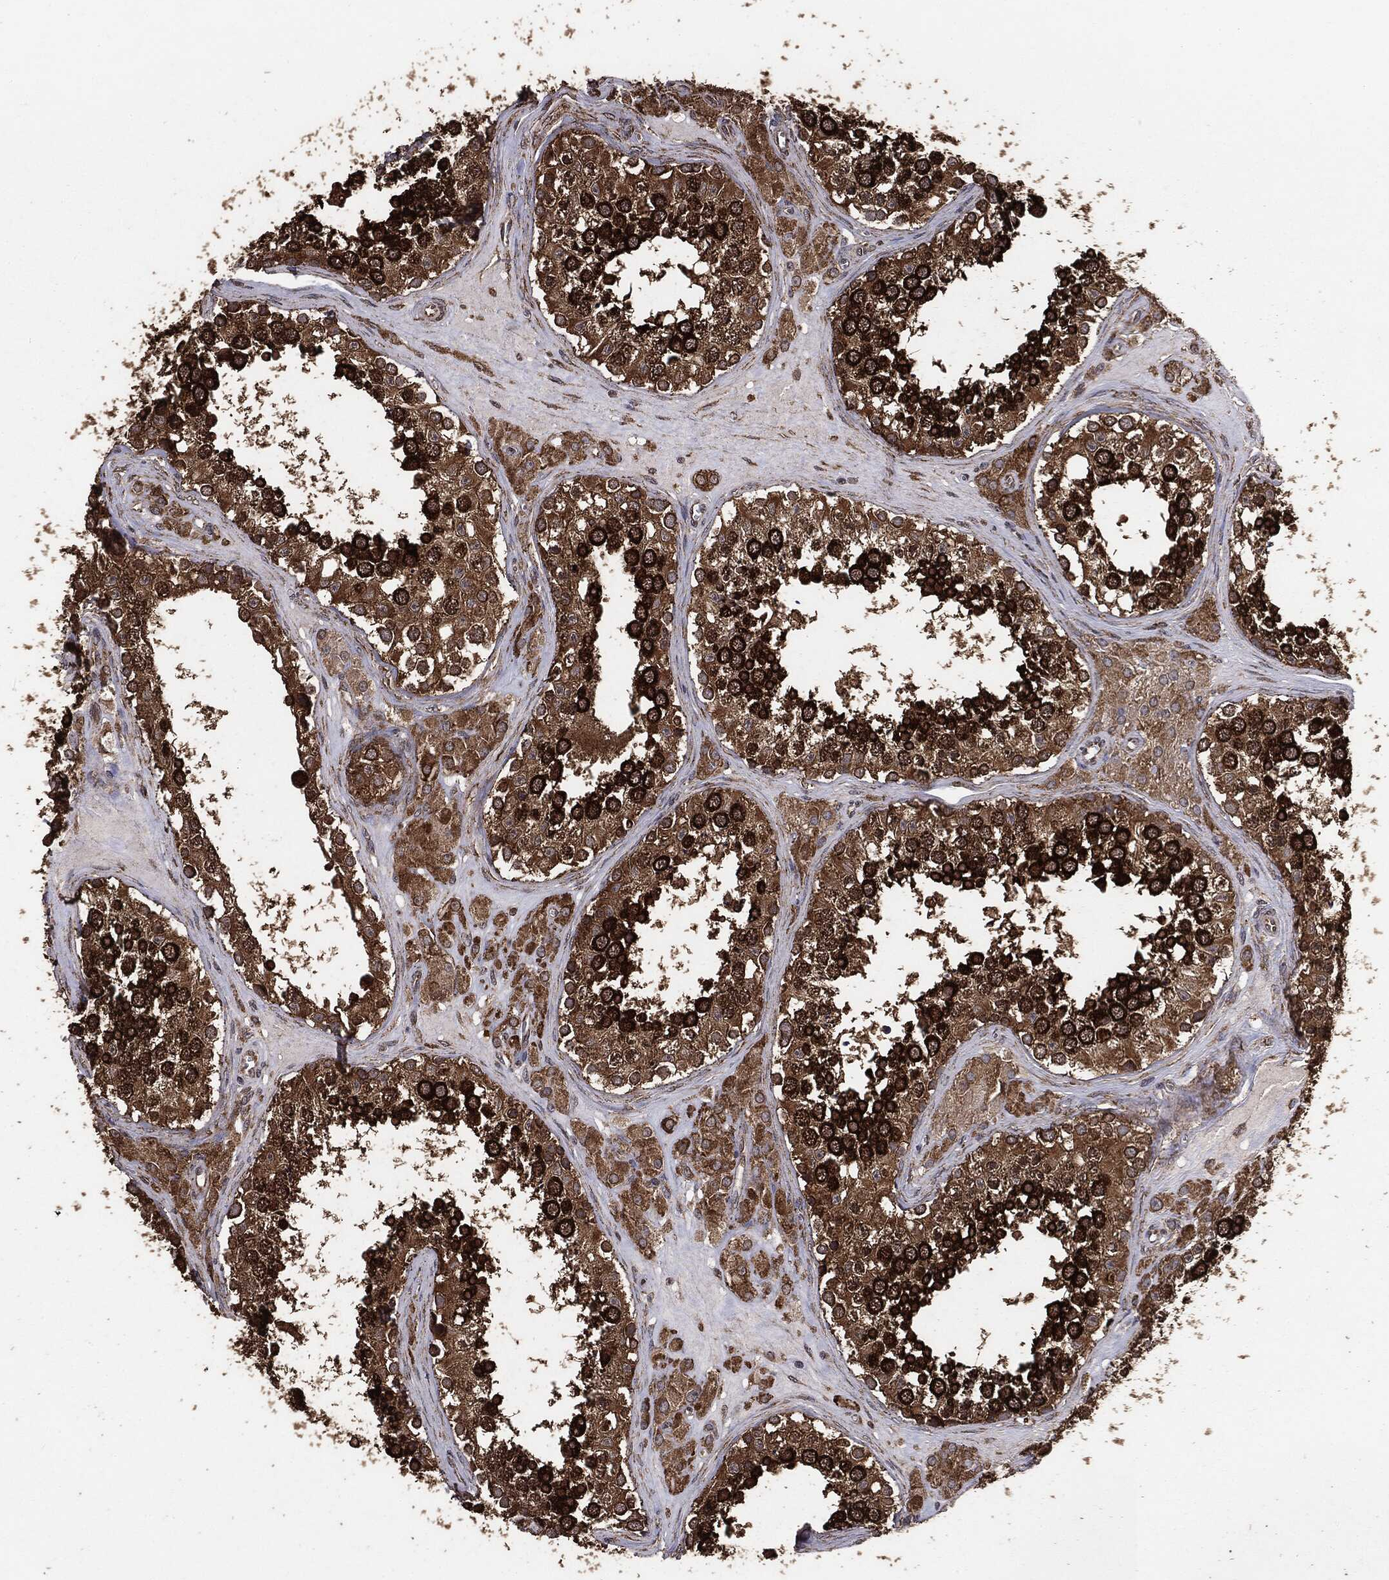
{"staining": {"intensity": "strong", "quantity": ">75%", "location": "cytoplasmic/membranous"}, "tissue": "testis", "cell_type": "Cells in seminiferous ducts", "image_type": "normal", "snomed": [{"axis": "morphology", "description": "Normal tissue, NOS"}, {"axis": "topography", "description": "Testis"}], "caption": "The histopathology image demonstrates a brown stain indicating the presence of a protein in the cytoplasmic/membranous of cells in seminiferous ducts in testis.", "gene": "MTOR", "patient": {"sex": "male", "age": 31}}